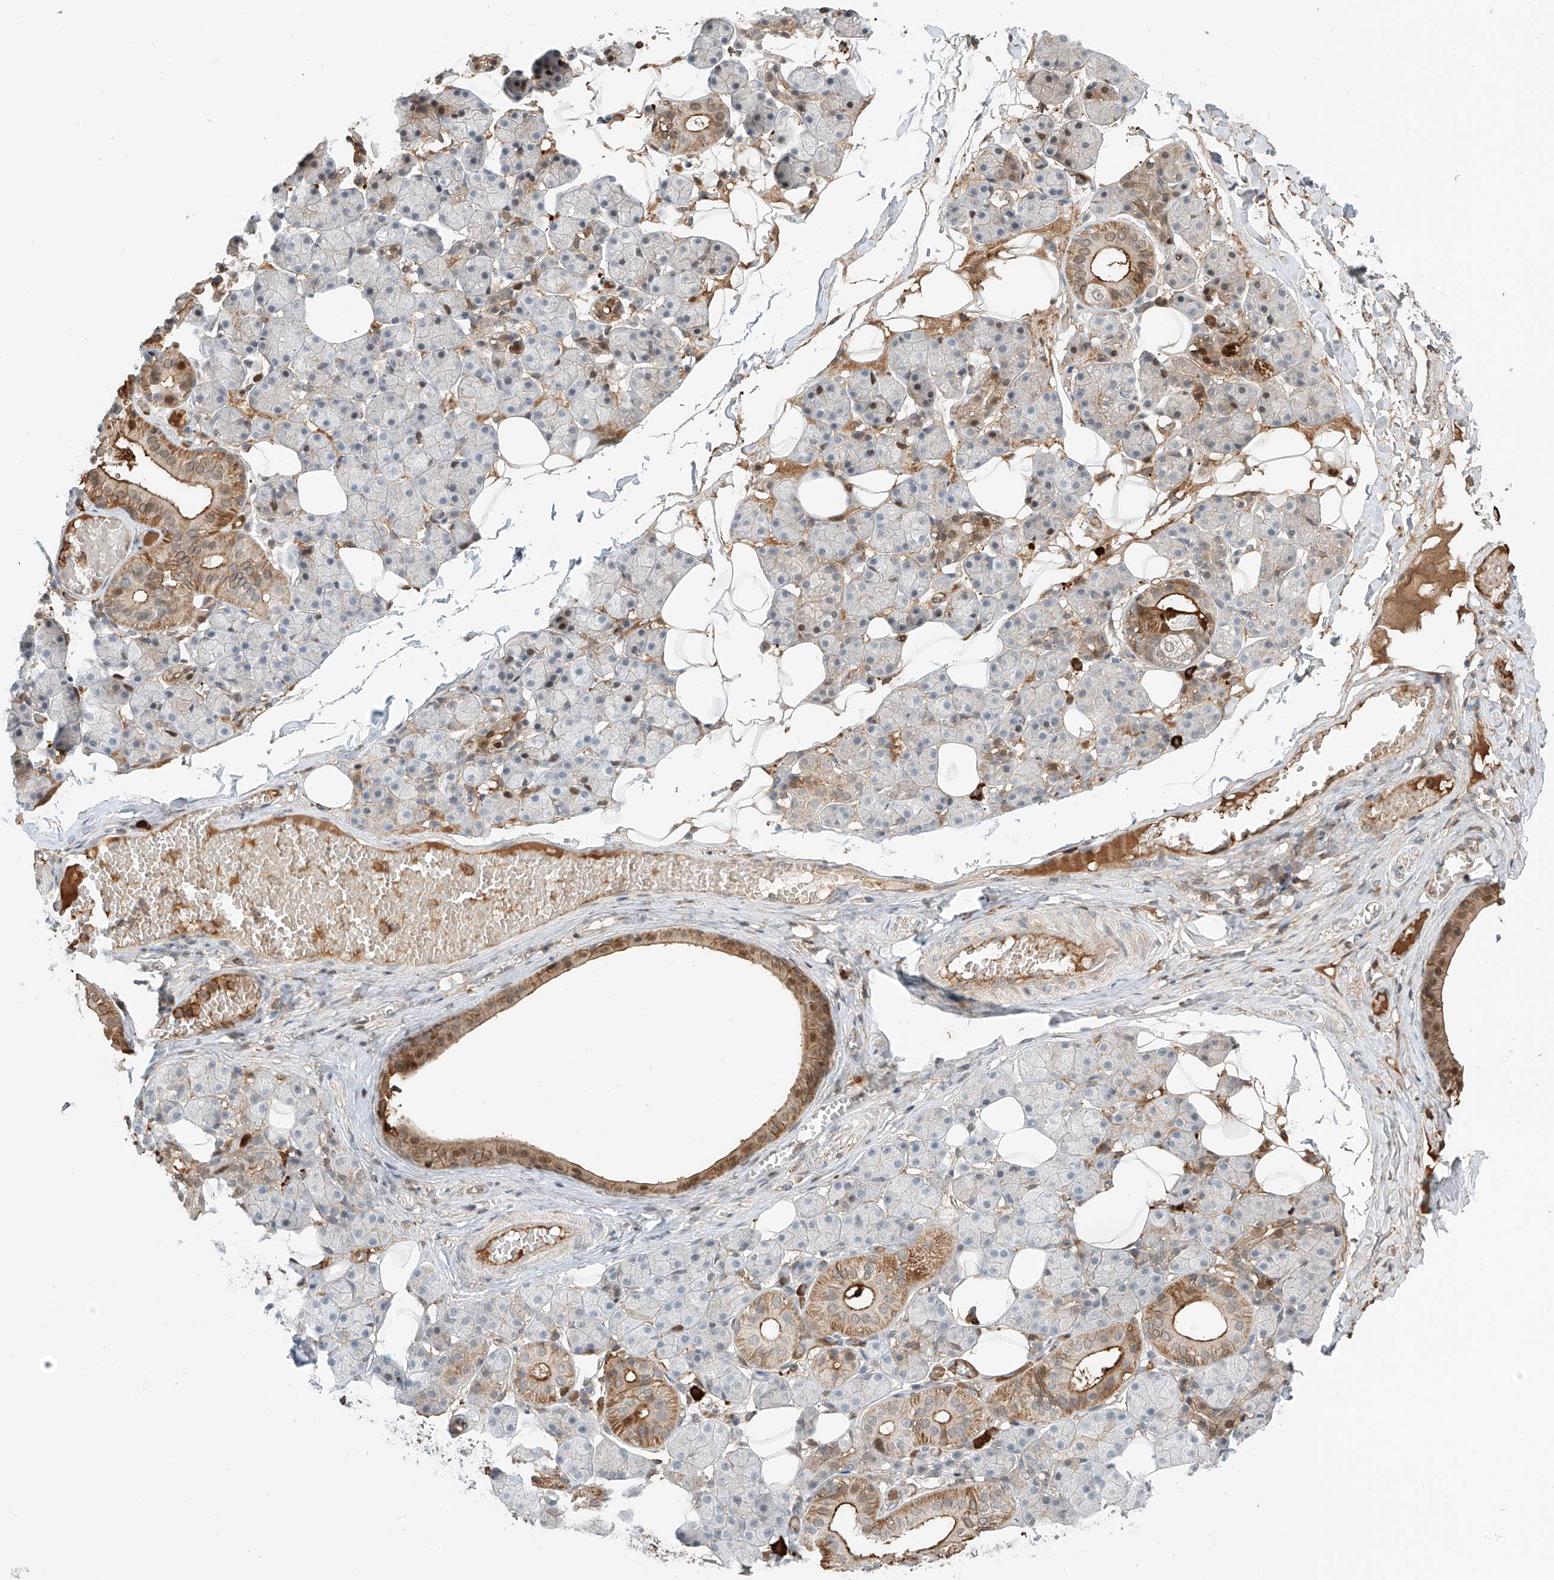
{"staining": {"intensity": "moderate", "quantity": "<25%", "location": "cytoplasmic/membranous"}, "tissue": "salivary gland", "cell_type": "Glandular cells", "image_type": "normal", "snomed": [{"axis": "morphology", "description": "Normal tissue, NOS"}, {"axis": "topography", "description": "Salivary gland"}], "caption": "Normal salivary gland shows moderate cytoplasmic/membranous expression in approximately <25% of glandular cells, visualized by immunohistochemistry. The protein of interest is shown in brown color, while the nuclei are stained blue.", "gene": "CEP162", "patient": {"sex": "female", "age": 33}}